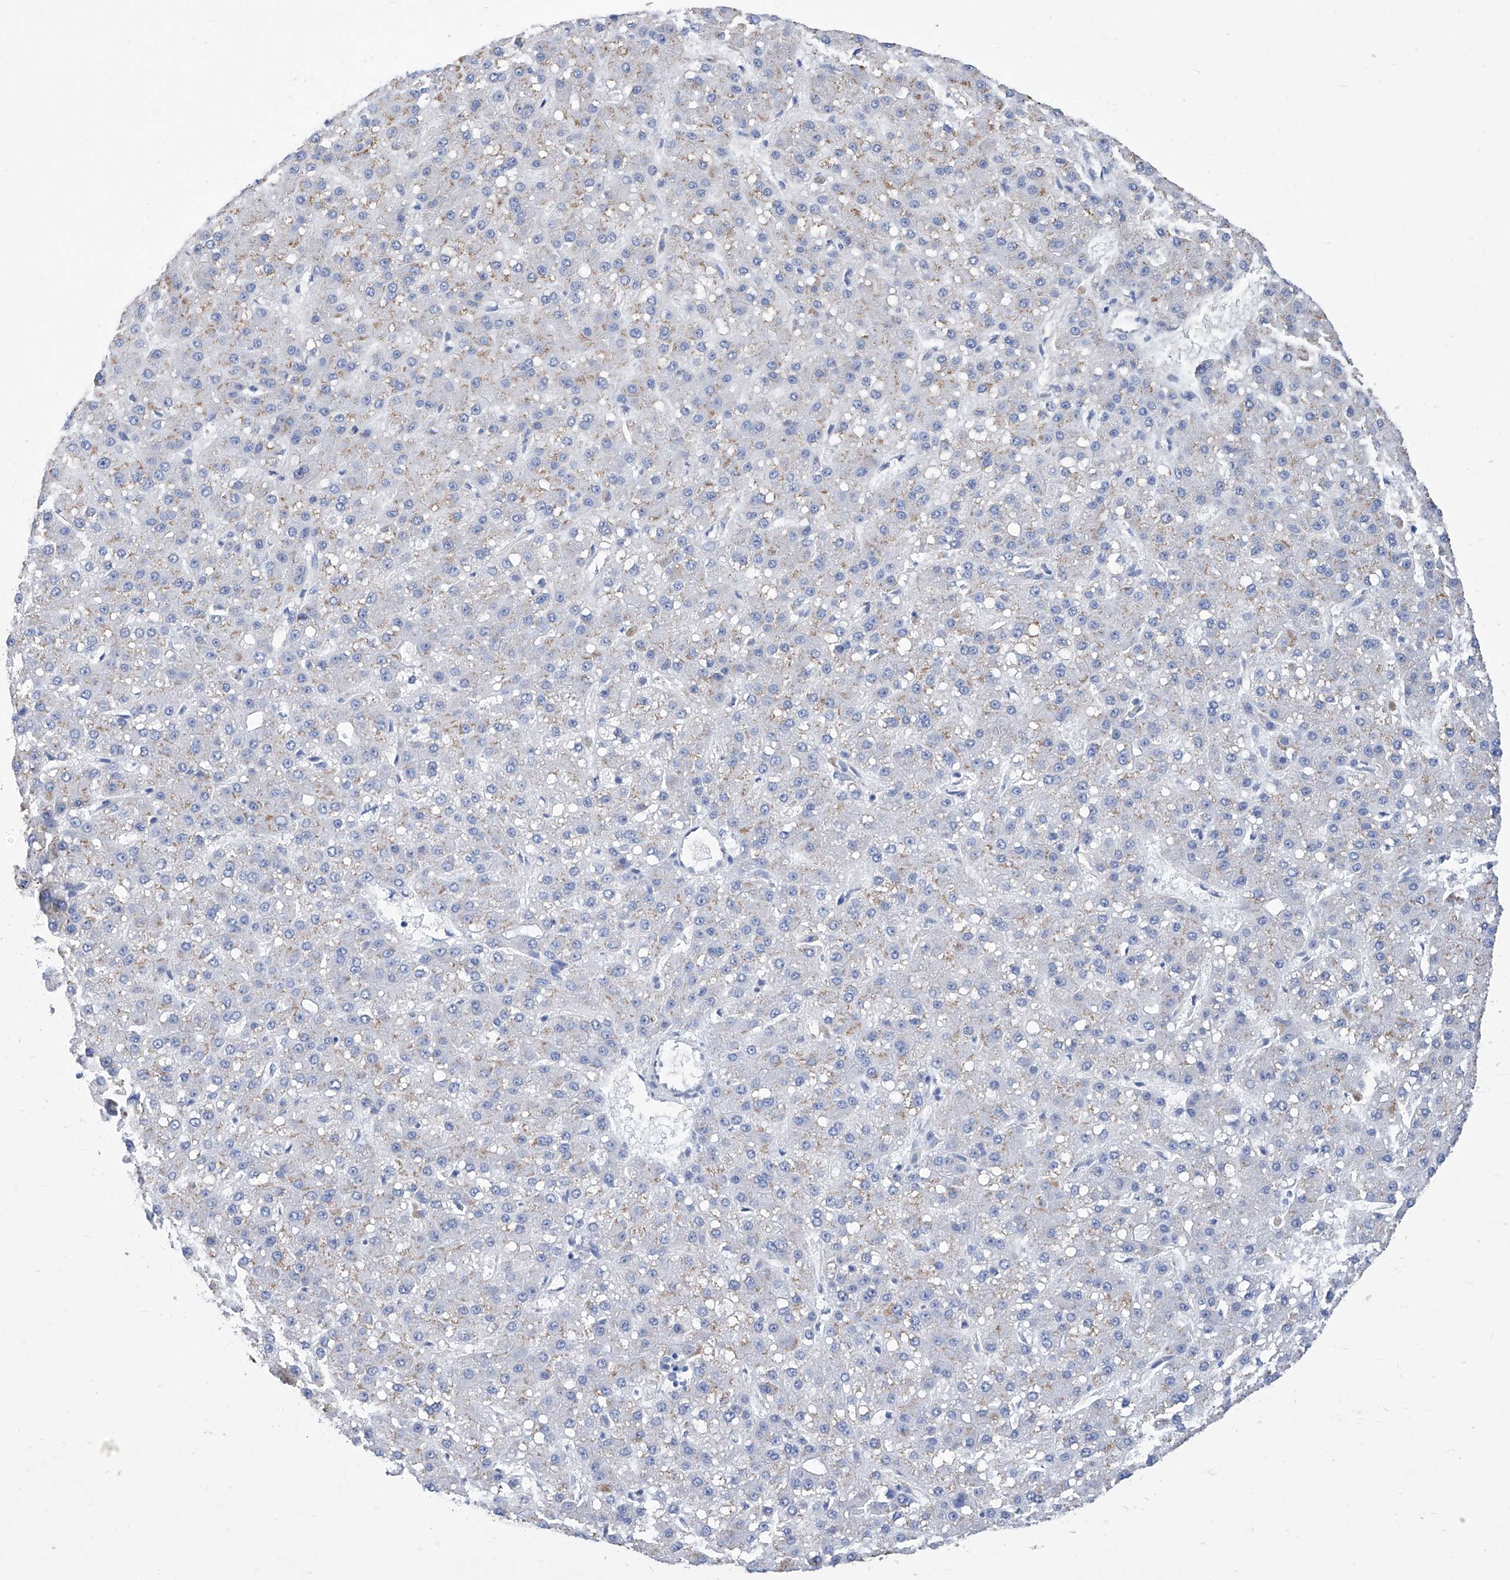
{"staining": {"intensity": "negative", "quantity": "none", "location": "none"}, "tissue": "liver cancer", "cell_type": "Tumor cells", "image_type": "cancer", "snomed": [{"axis": "morphology", "description": "Carcinoma, Hepatocellular, NOS"}, {"axis": "topography", "description": "Liver"}], "caption": "DAB immunohistochemical staining of human liver hepatocellular carcinoma exhibits no significant expression in tumor cells. (Brightfield microscopy of DAB (3,3'-diaminobenzidine) immunohistochemistry at high magnification).", "gene": "SMS", "patient": {"sex": "male", "age": 67}}